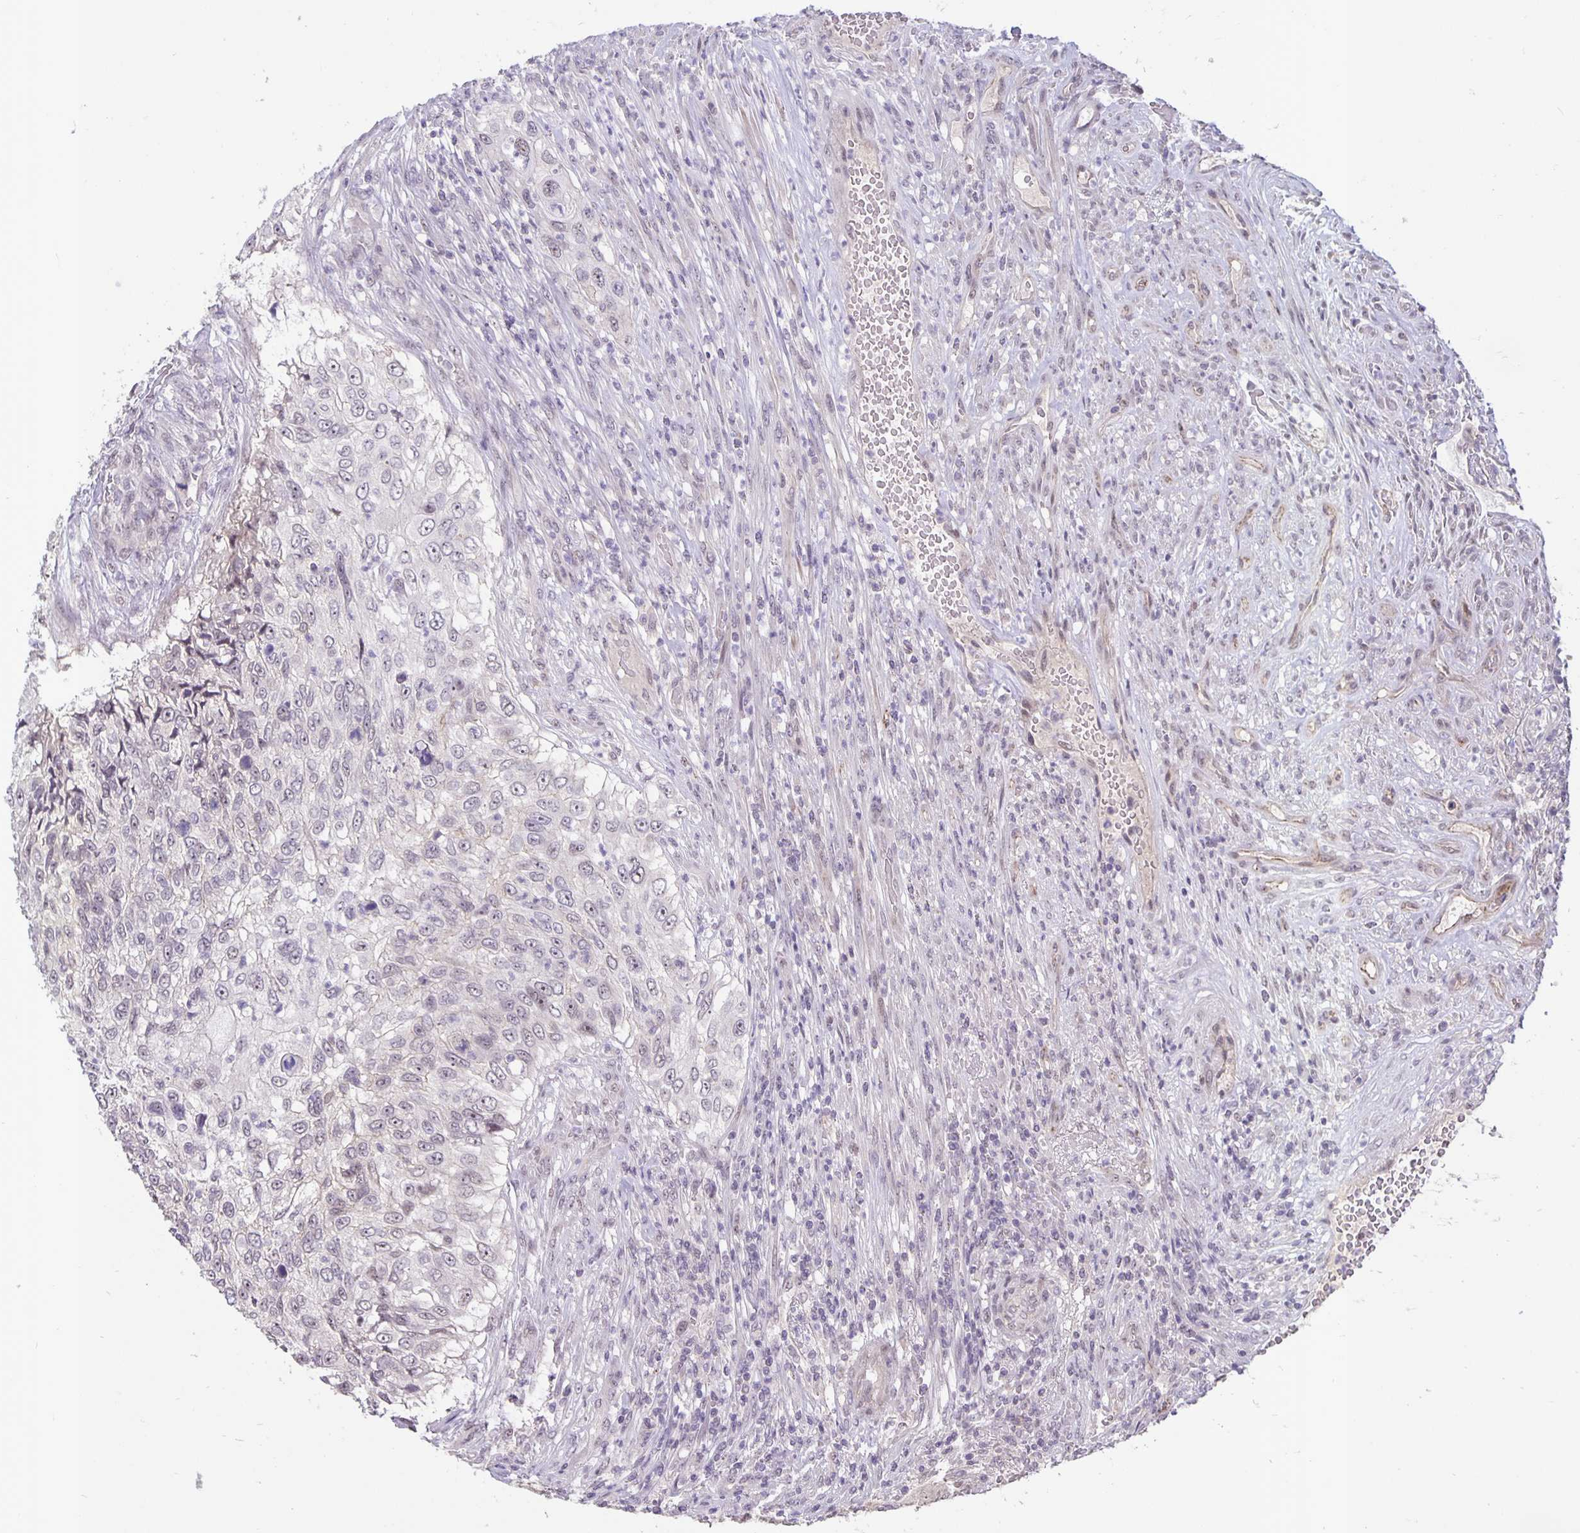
{"staining": {"intensity": "negative", "quantity": "none", "location": "none"}, "tissue": "urothelial cancer", "cell_type": "Tumor cells", "image_type": "cancer", "snomed": [{"axis": "morphology", "description": "Urothelial carcinoma, High grade"}, {"axis": "topography", "description": "Urinary bladder"}], "caption": "High power microscopy image of an immunohistochemistry (IHC) image of high-grade urothelial carcinoma, revealing no significant expression in tumor cells.", "gene": "ARVCF", "patient": {"sex": "female", "age": 60}}